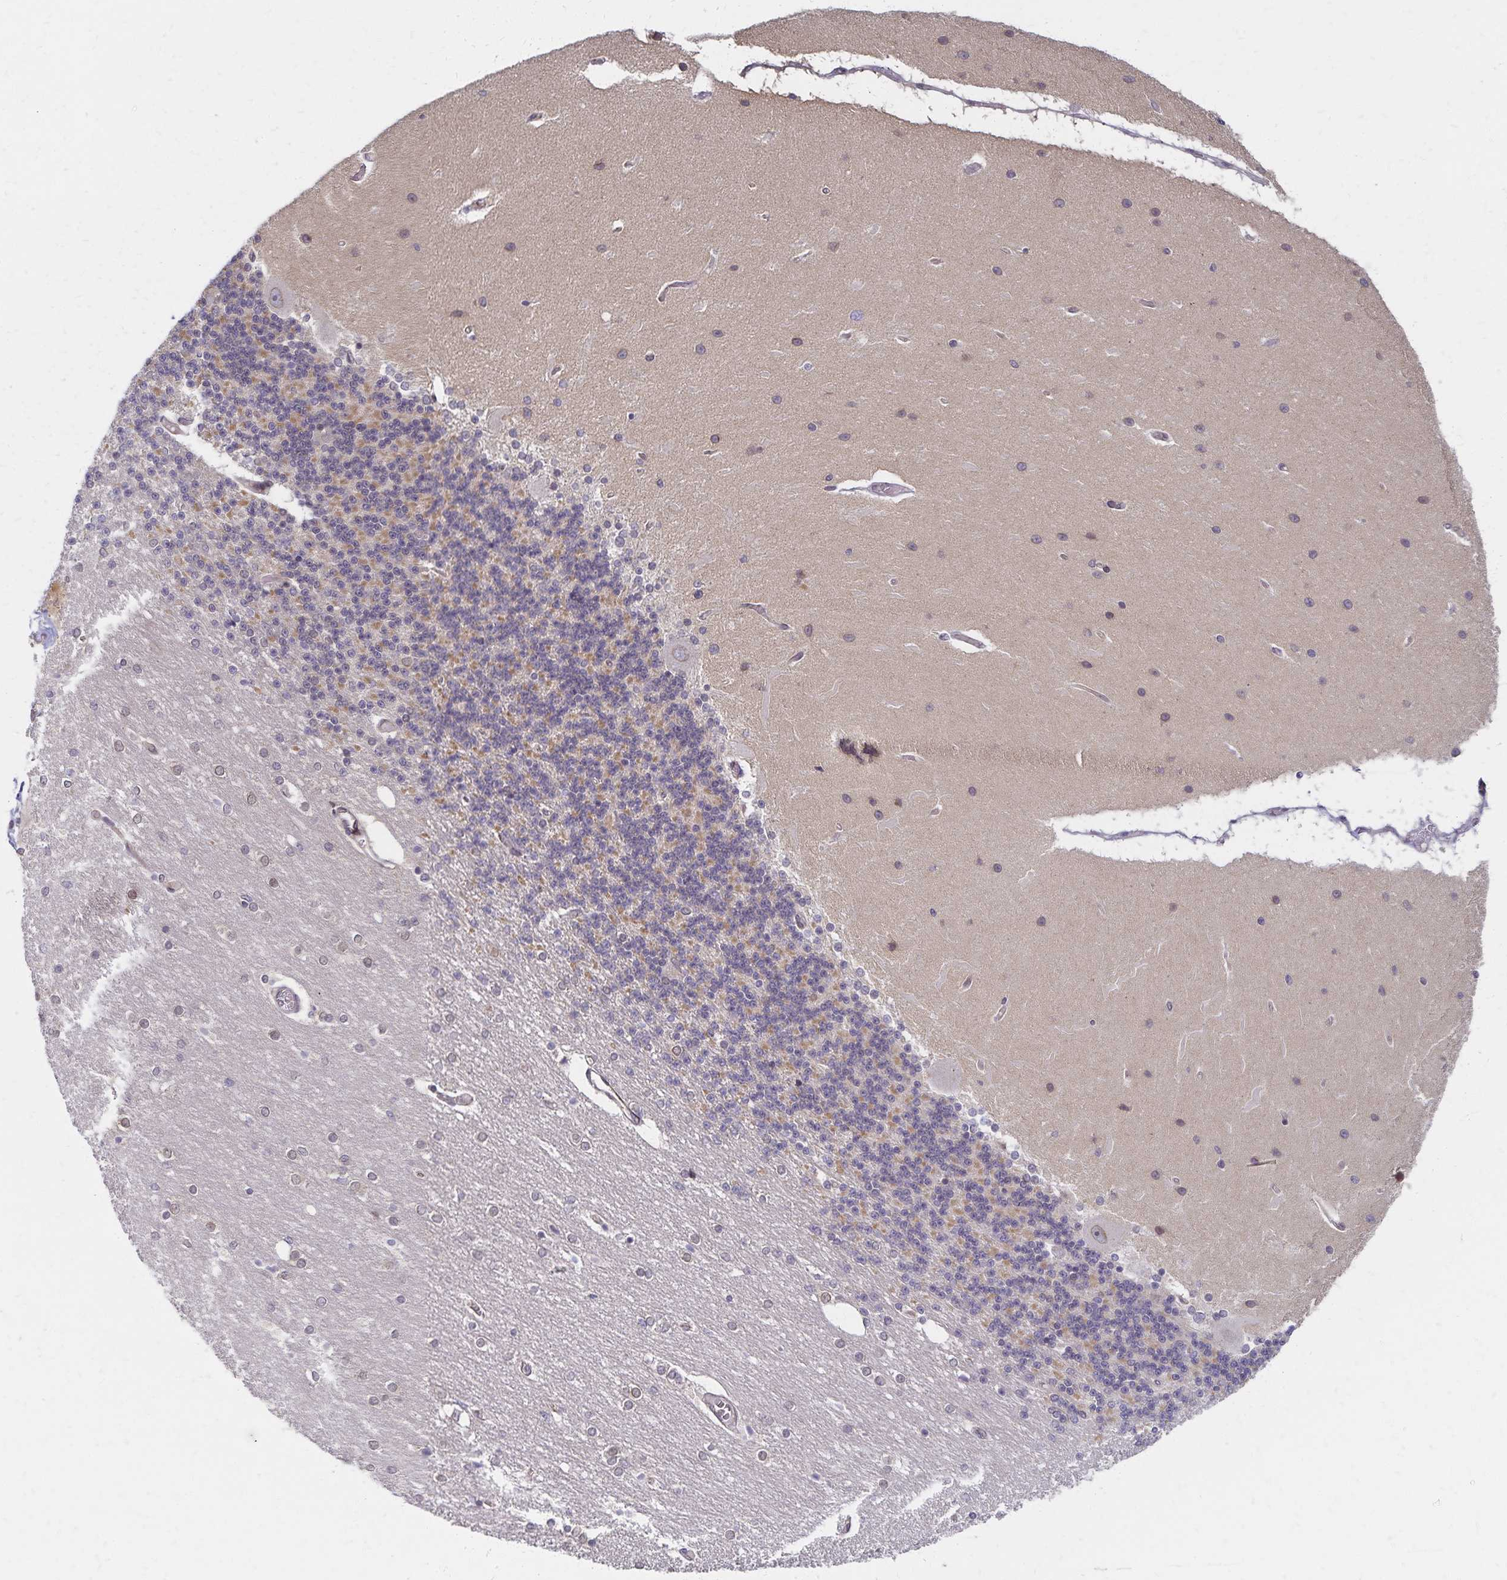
{"staining": {"intensity": "moderate", "quantity": "25%-75%", "location": "cytoplasmic/membranous"}, "tissue": "cerebellum", "cell_type": "Cells in granular layer", "image_type": "normal", "snomed": [{"axis": "morphology", "description": "Normal tissue, NOS"}, {"axis": "topography", "description": "Cerebellum"}], "caption": "Normal cerebellum was stained to show a protein in brown. There is medium levels of moderate cytoplasmic/membranous expression in about 25%-75% of cells in granular layer.", "gene": "RAB9B", "patient": {"sex": "female", "age": 54}}